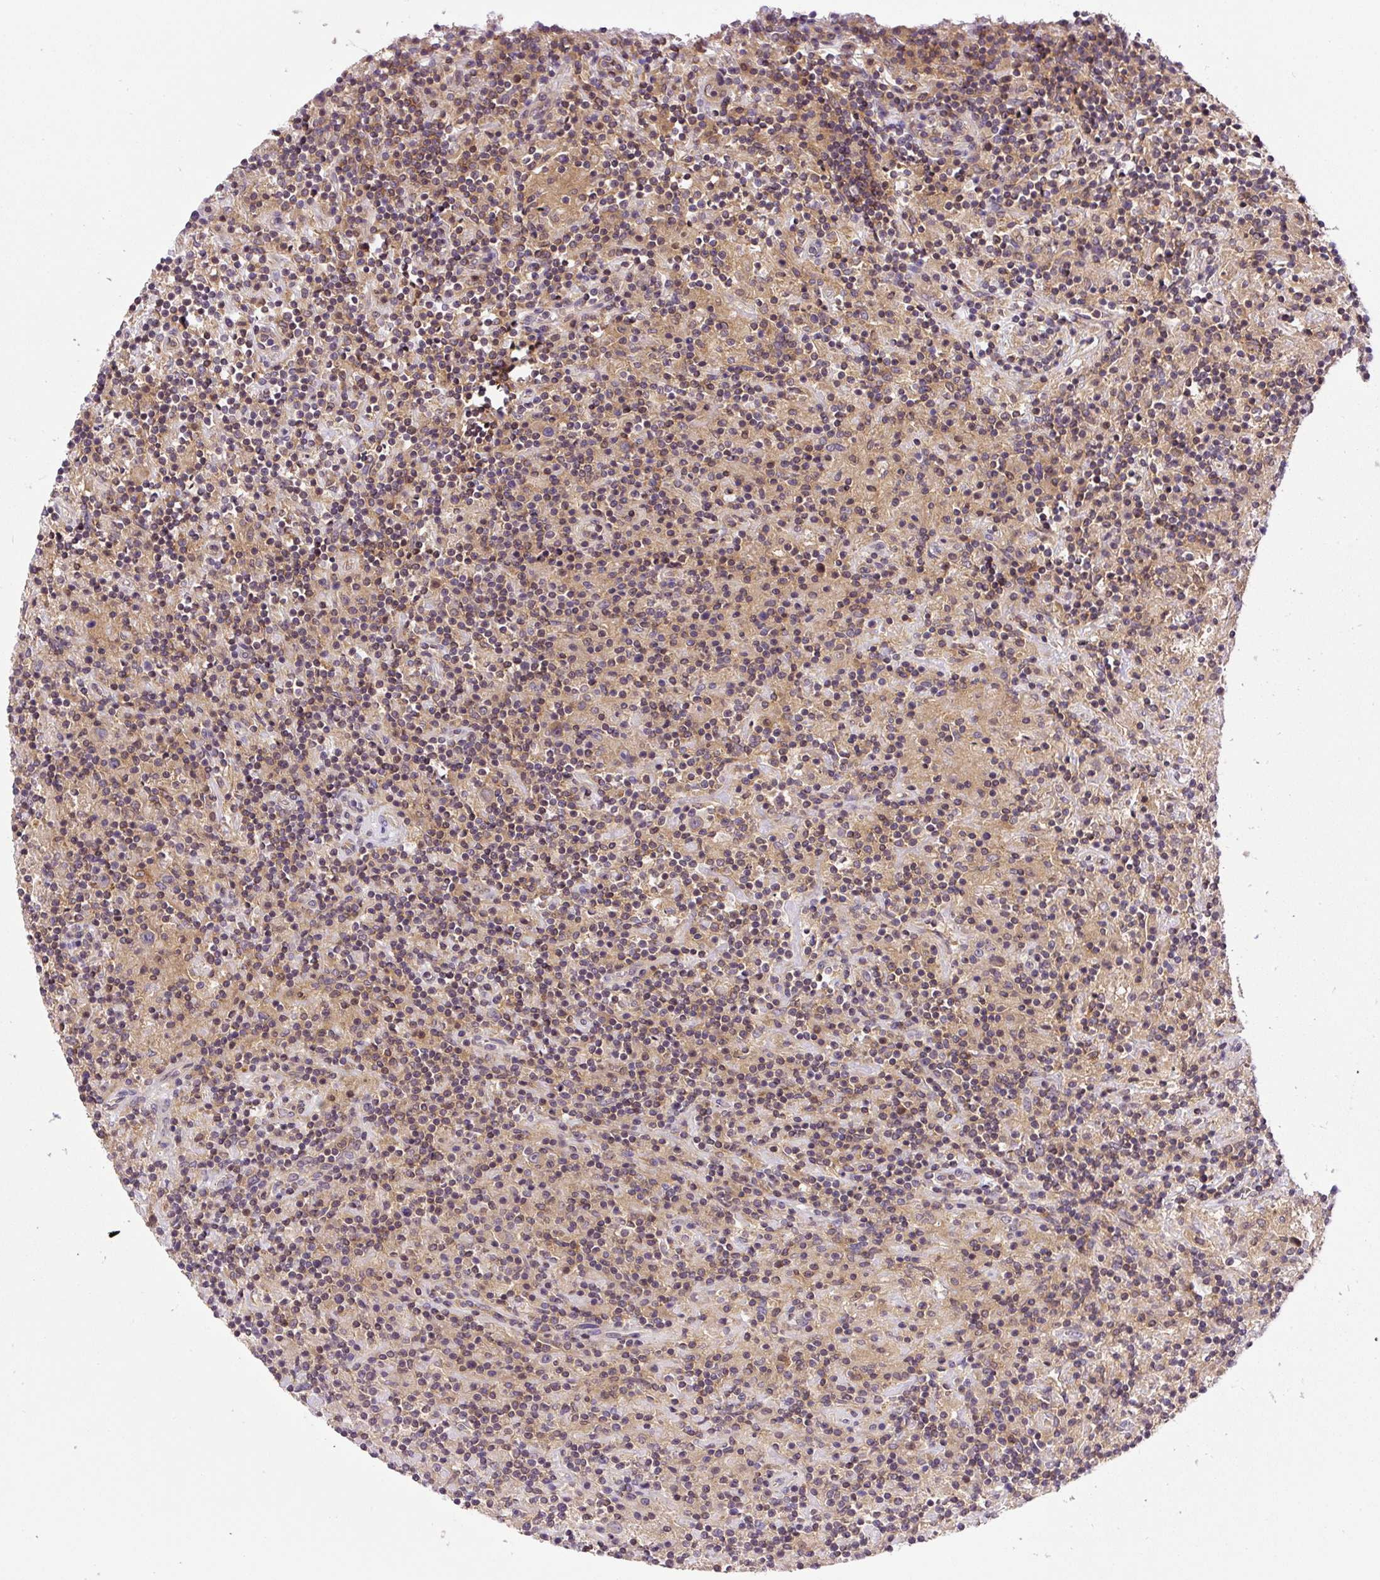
{"staining": {"intensity": "weak", "quantity": ">75%", "location": "cytoplasmic/membranous"}, "tissue": "lymphoma", "cell_type": "Tumor cells", "image_type": "cancer", "snomed": [{"axis": "morphology", "description": "Hodgkin's disease, NOS"}, {"axis": "topography", "description": "Lymph node"}], "caption": "Immunohistochemistry (IHC) histopathology image of neoplastic tissue: human lymphoma stained using immunohistochemistry (IHC) demonstrates low levels of weak protein expression localized specifically in the cytoplasmic/membranous of tumor cells, appearing as a cytoplasmic/membranous brown color.", "gene": "CCDC28A", "patient": {"sex": "male", "age": 70}}